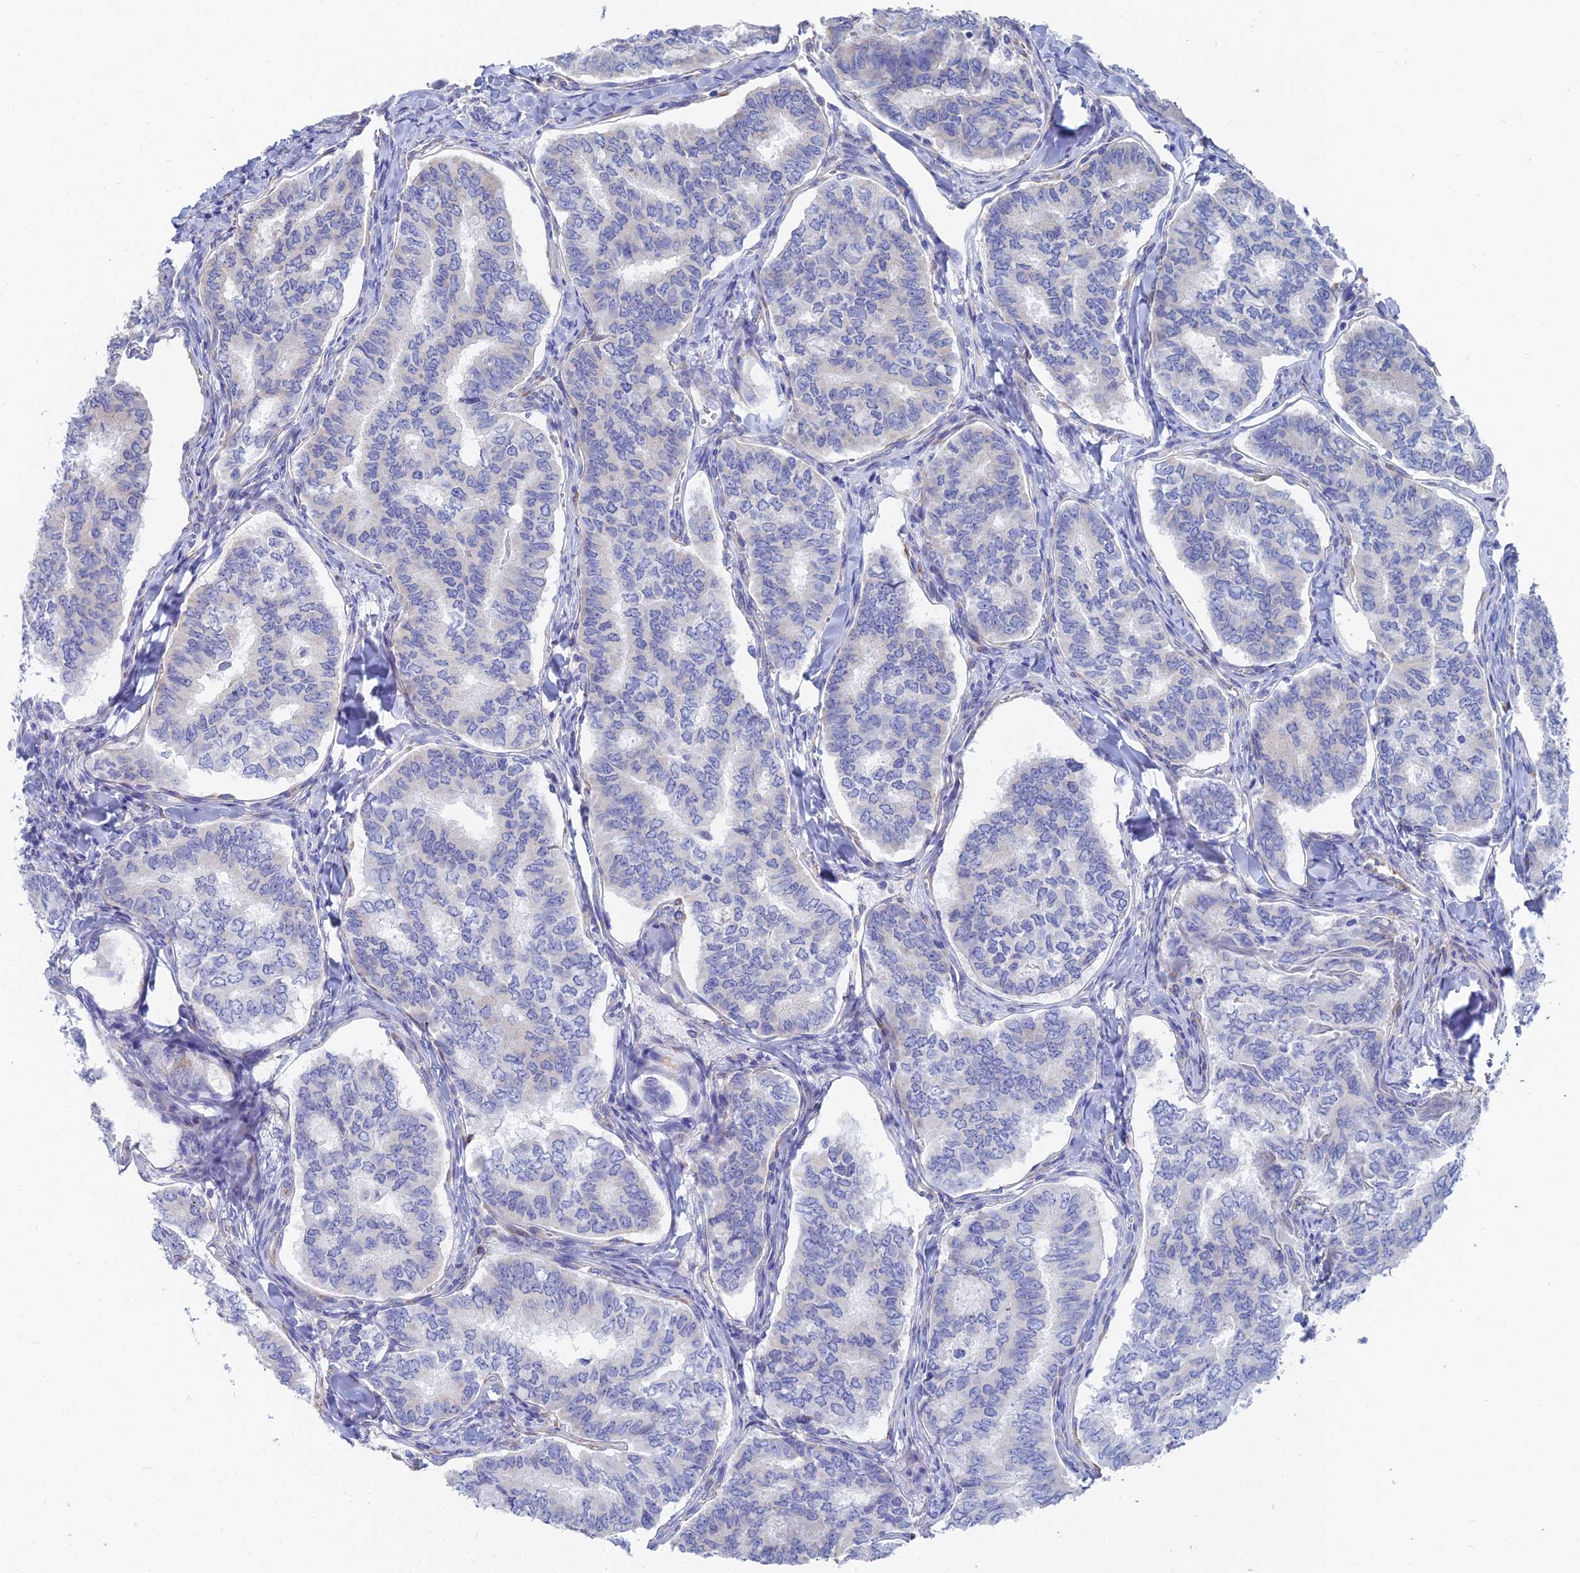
{"staining": {"intensity": "negative", "quantity": "none", "location": "none"}, "tissue": "thyroid cancer", "cell_type": "Tumor cells", "image_type": "cancer", "snomed": [{"axis": "morphology", "description": "Papillary adenocarcinoma, NOS"}, {"axis": "topography", "description": "Thyroid gland"}], "caption": "DAB (3,3'-diaminobenzidine) immunohistochemical staining of human thyroid papillary adenocarcinoma reveals no significant expression in tumor cells.", "gene": "TNNT3", "patient": {"sex": "female", "age": 35}}